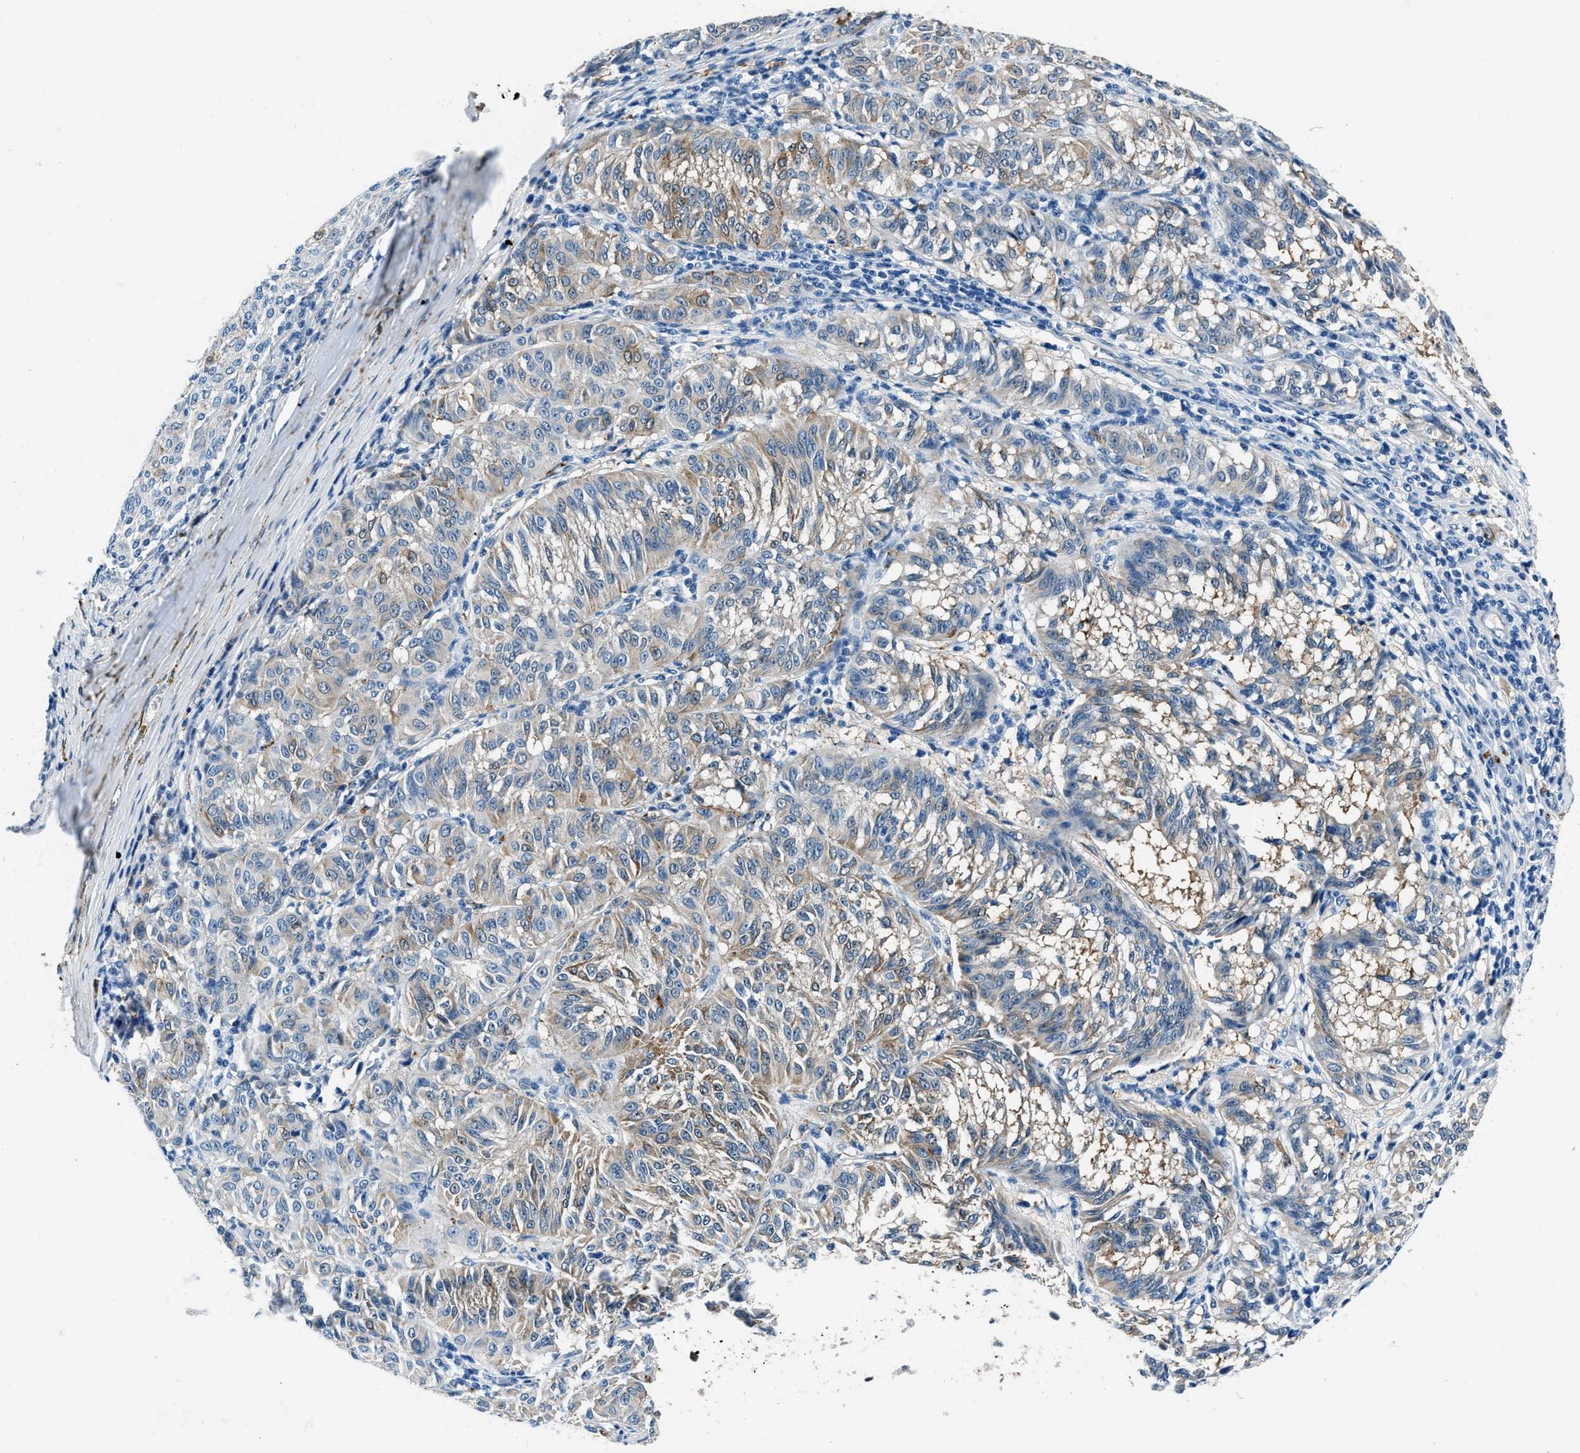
{"staining": {"intensity": "weak", "quantity": "25%-75%", "location": "cytoplasmic/membranous"}, "tissue": "melanoma", "cell_type": "Tumor cells", "image_type": "cancer", "snomed": [{"axis": "morphology", "description": "Malignant melanoma, NOS"}, {"axis": "topography", "description": "Skin"}], "caption": "Tumor cells display low levels of weak cytoplasmic/membranous positivity in about 25%-75% of cells in human malignant melanoma.", "gene": "PTPDC1", "patient": {"sex": "female", "age": 72}}